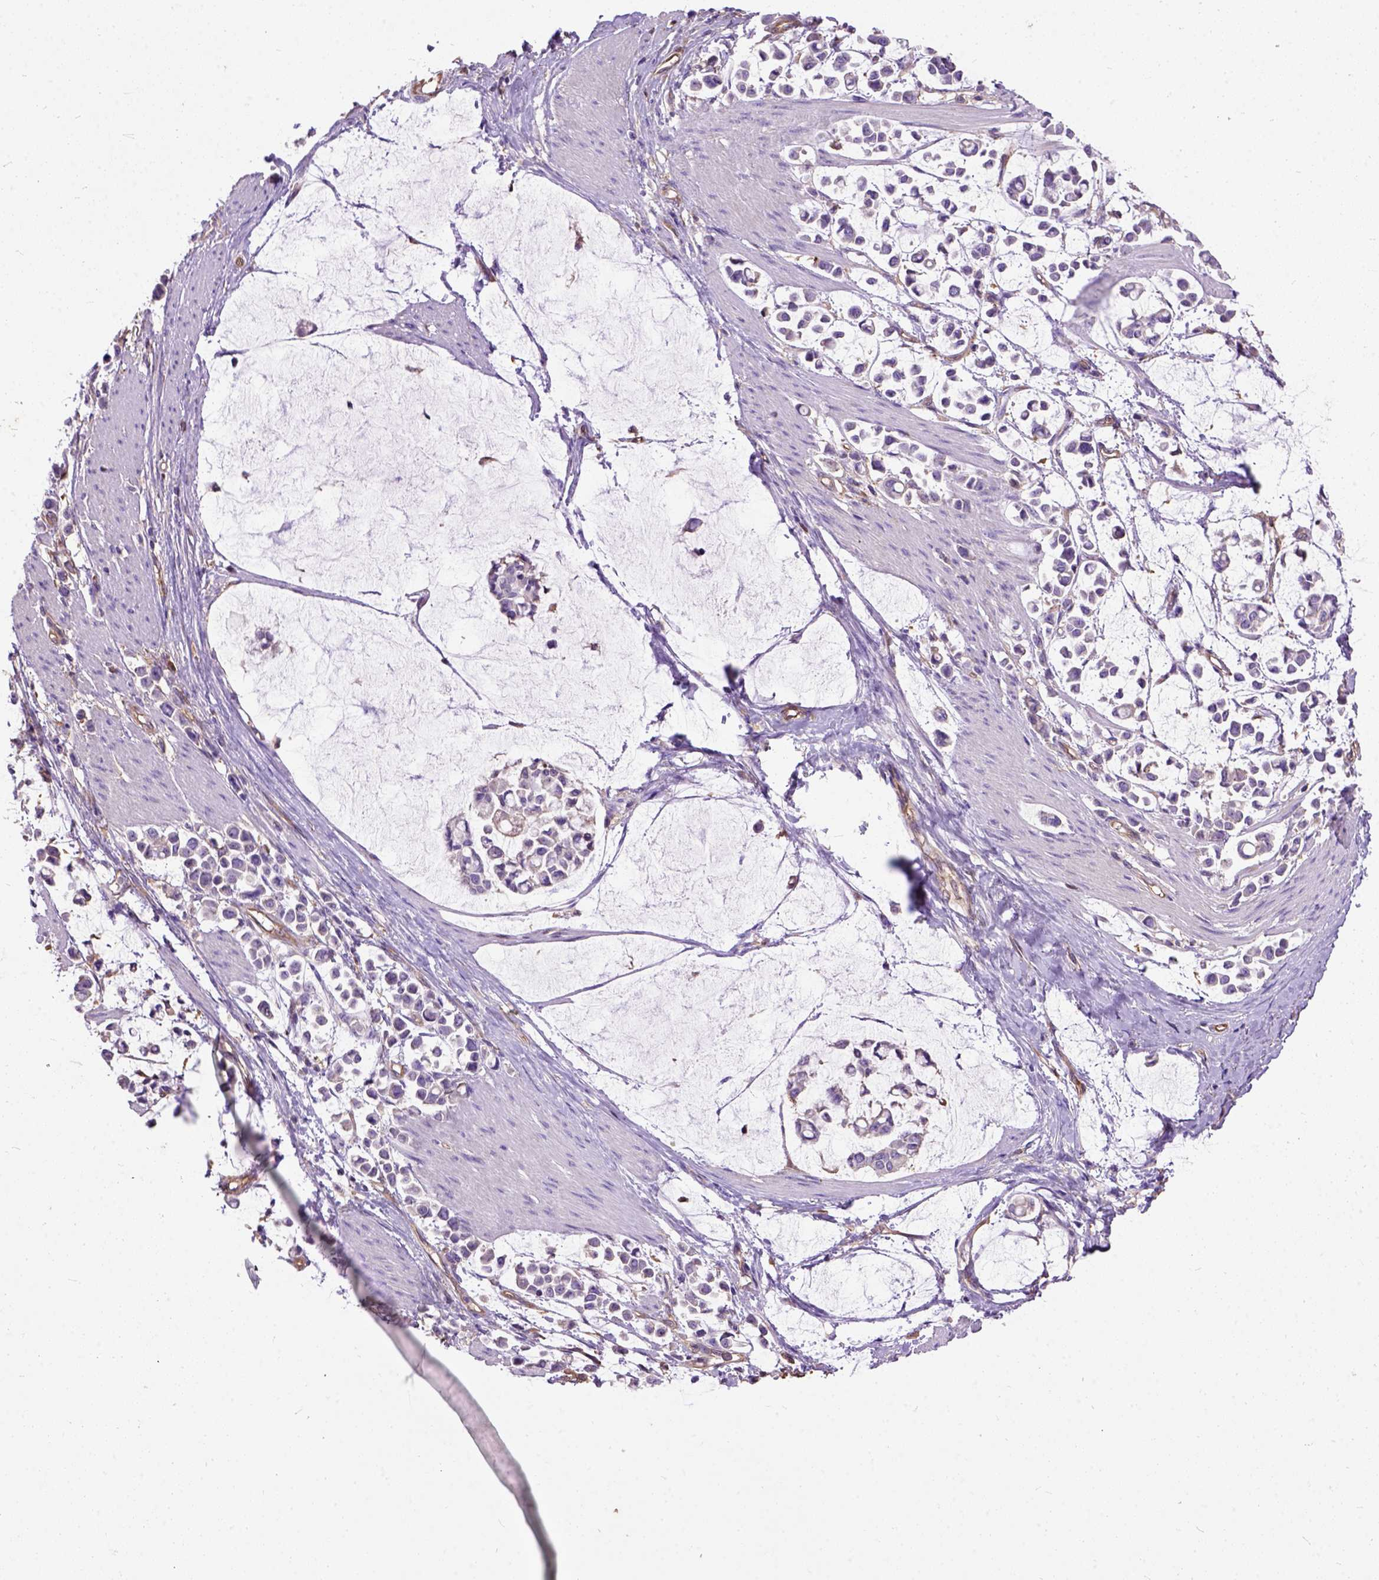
{"staining": {"intensity": "negative", "quantity": "none", "location": "none"}, "tissue": "stomach cancer", "cell_type": "Tumor cells", "image_type": "cancer", "snomed": [{"axis": "morphology", "description": "Adenocarcinoma, NOS"}, {"axis": "topography", "description": "Stomach"}], "caption": "High magnification brightfield microscopy of stomach adenocarcinoma stained with DAB (3,3'-diaminobenzidine) (brown) and counterstained with hematoxylin (blue): tumor cells show no significant expression.", "gene": "SEMA4F", "patient": {"sex": "male", "age": 82}}